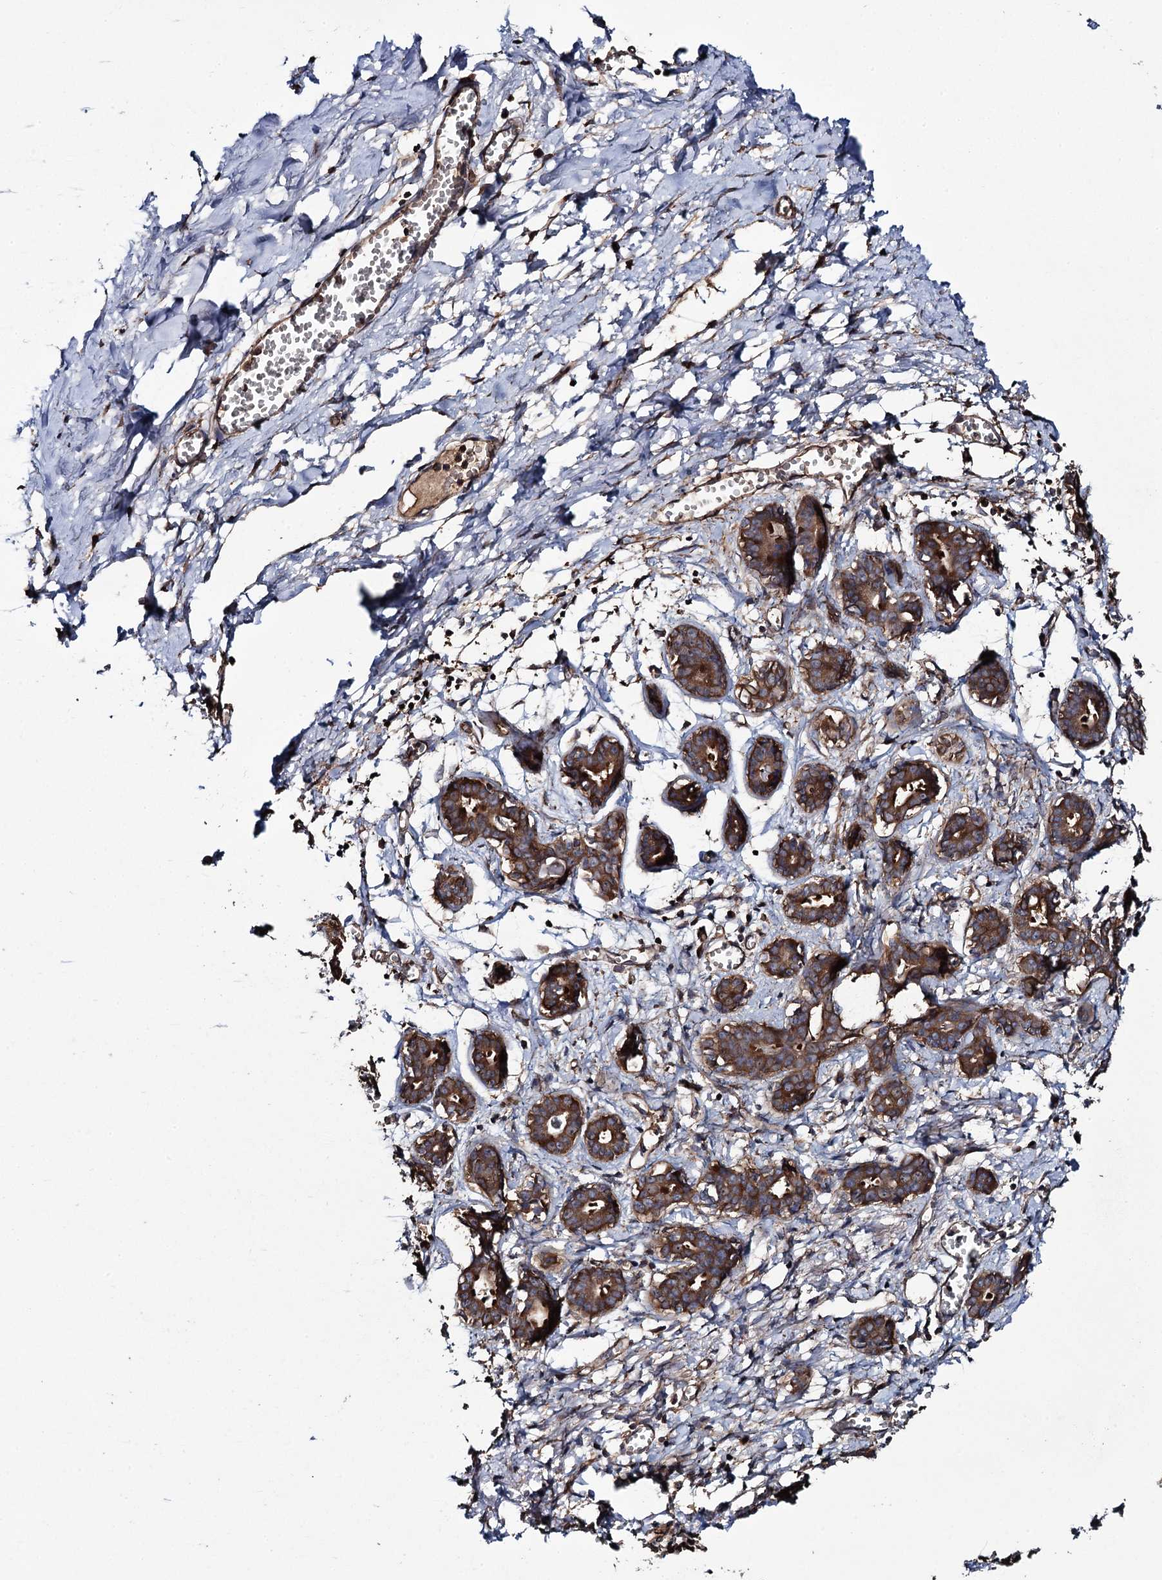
{"staining": {"intensity": "moderate", "quantity": ">75%", "location": "cytoplasmic/membranous"}, "tissue": "breast", "cell_type": "Adipocytes", "image_type": "normal", "snomed": [{"axis": "morphology", "description": "Normal tissue, NOS"}, {"axis": "topography", "description": "Breast"}], "caption": "This histopathology image displays benign breast stained with immunohistochemistry (IHC) to label a protein in brown. The cytoplasmic/membranous of adipocytes show moderate positivity for the protein. Nuclei are counter-stained blue.", "gene": "TTC23", "patient": {"sex": "female", "age": 27}}